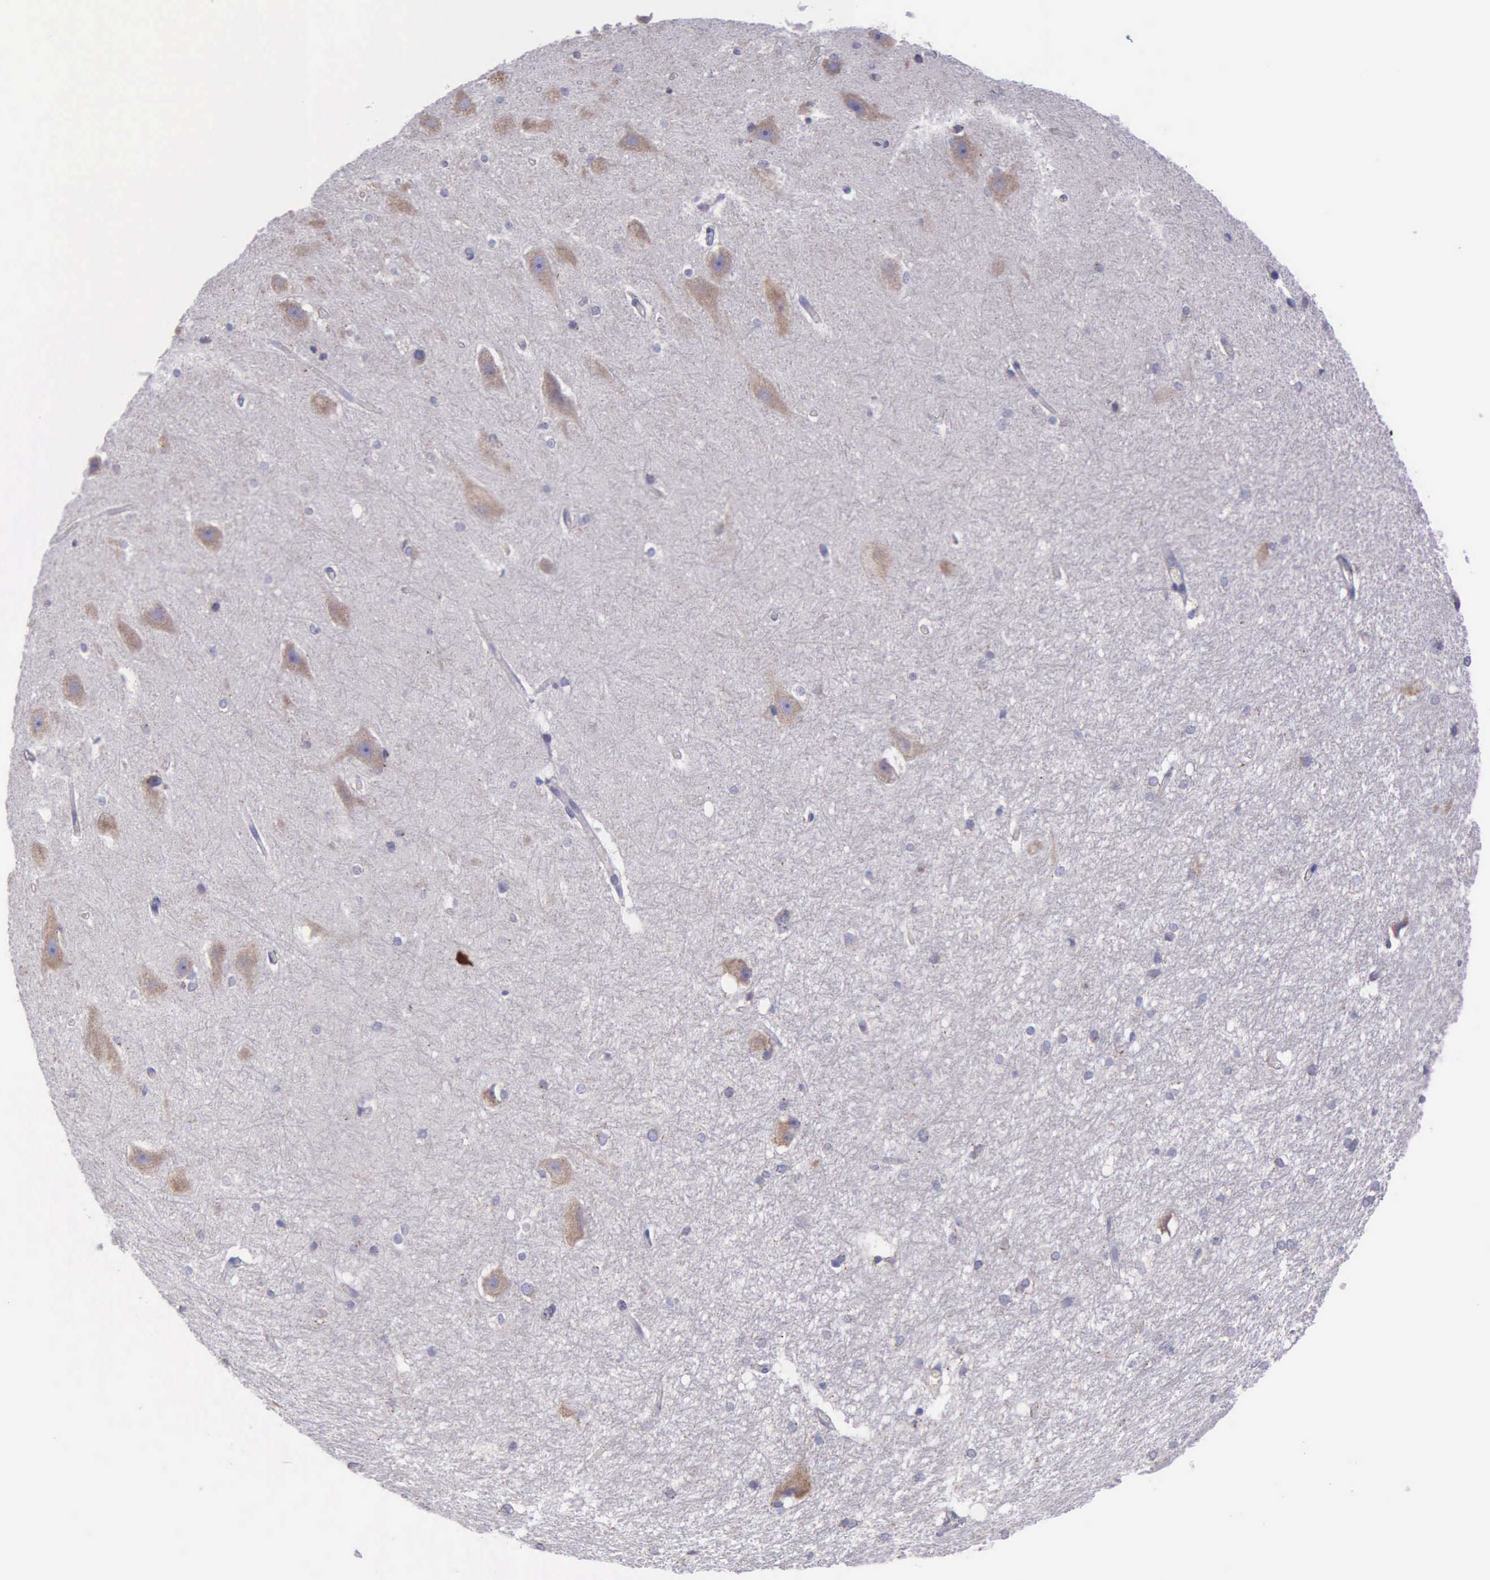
{"staining": {"intensity": "negative", "quantity": "none", "location": "none"}, "tissue": "hippocampus", "cell_type": "Glial cells", "image_type": "normal", "snomed": [{"axis": "morphology", "description": "Normal tissue, NOS"}, {"axis": "topography", "description": "Hippocampus"}], "caption": "DAB (3,3'-diaminobenzidine) immunohistochemical staining of benign hippocampus reveals no significant staining in glial cells.", "gene": "CTAGE15", "patient": {"sex": "female", "age": 19}}